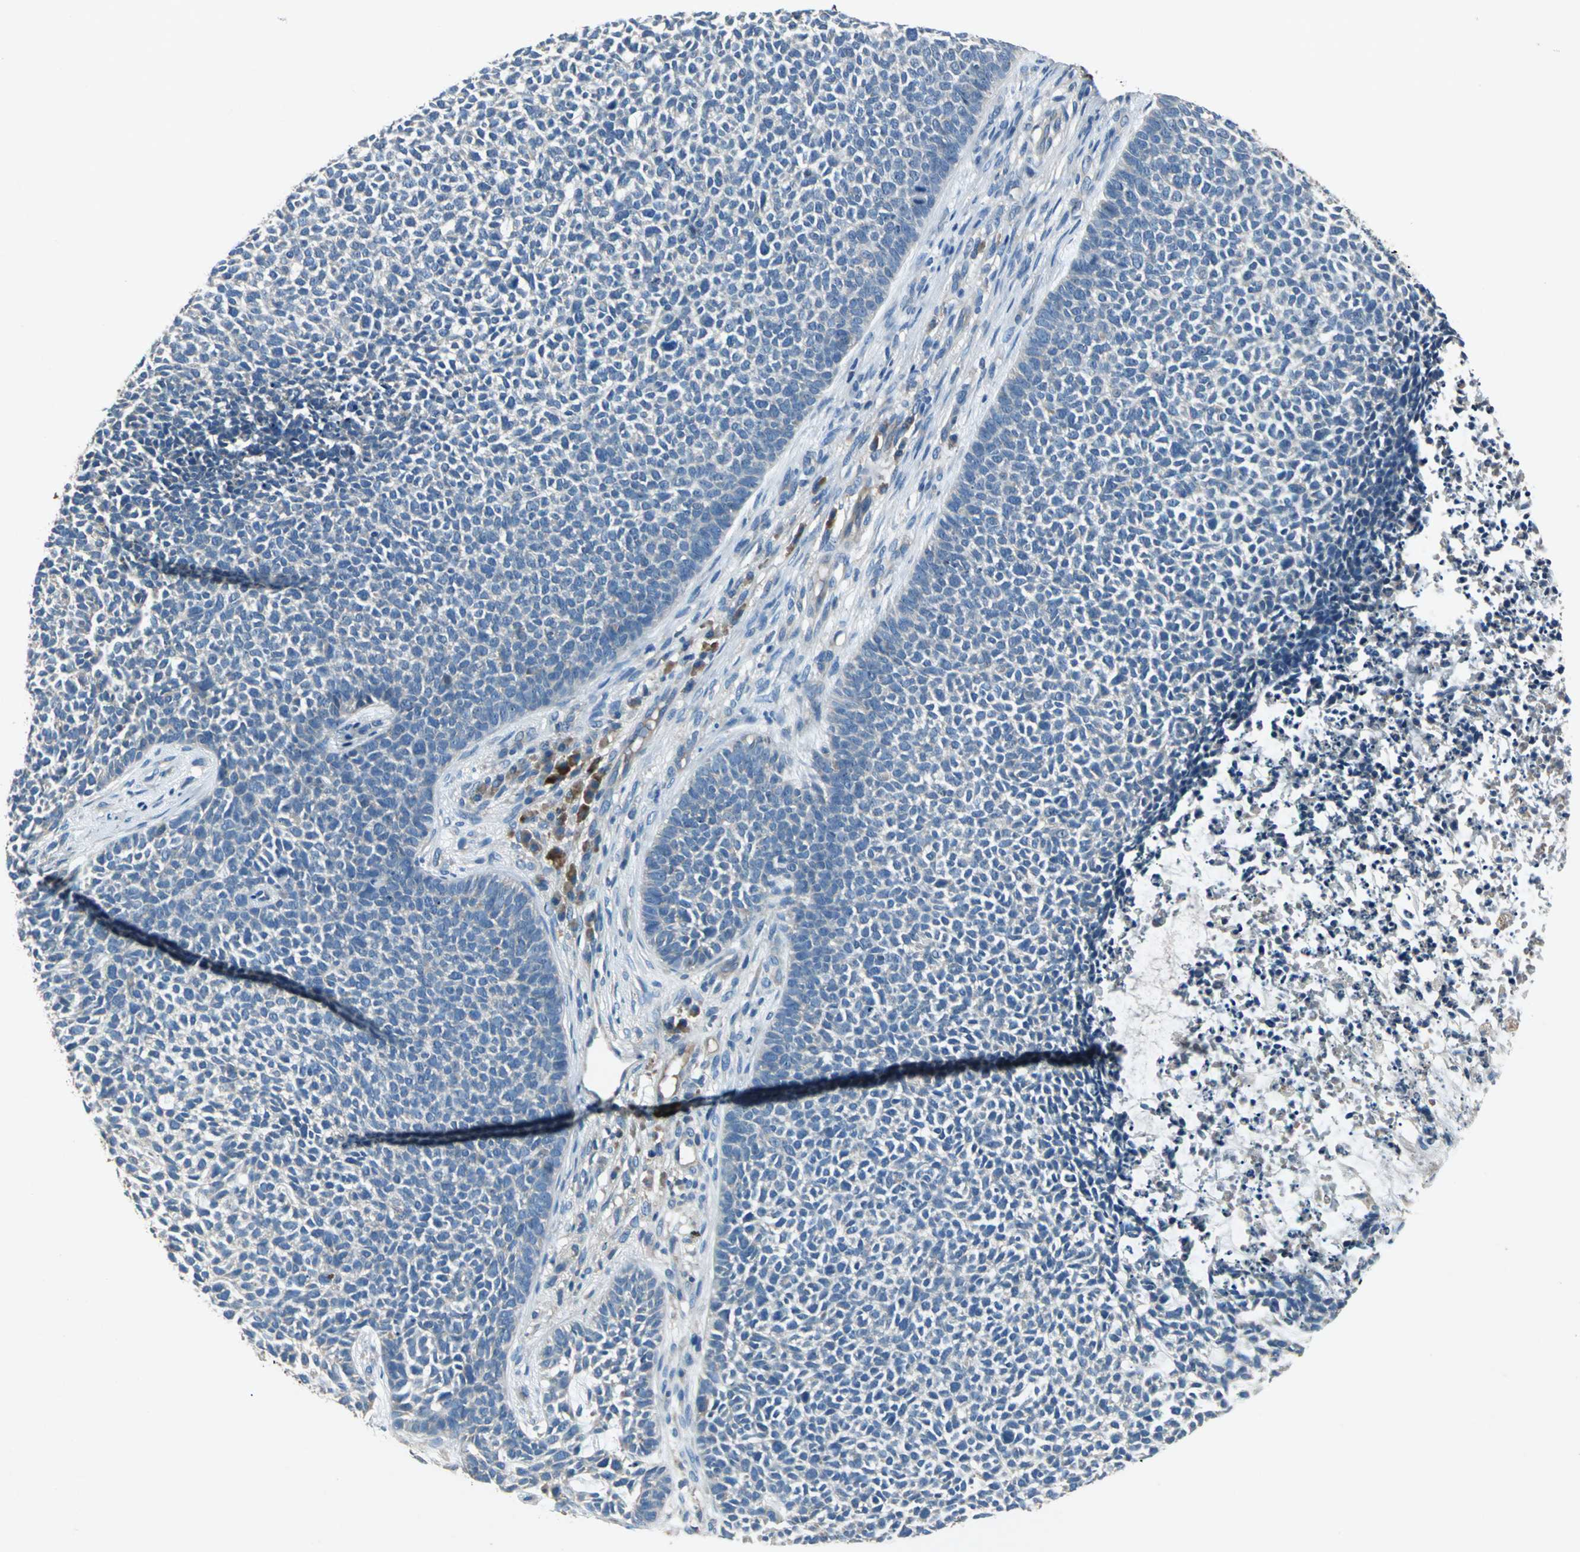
{"staining": {"intensity": "weak", "quantity": "<25%", "location": "cytoplasmic/membranous"}, "tissue": "skin cancer", "cell_type": "Tumor cells", "image_type": "cancer", "snomed": [{"axis": "morphology", "description": "Basal cell carcinoma"}, {"axis": "topography", "description": "Skin"}], "caption": "Immunohistochemistry (IHC) histopathology image of neoplastic tissue: human basal cell carcinoma (skin) stained with DAB (3,3'-diaminobenzidine) demonstrates no significant protein staining in tumor cells.", "gene": "HEPH", "patient": {"sex": "female", "age": 84}}